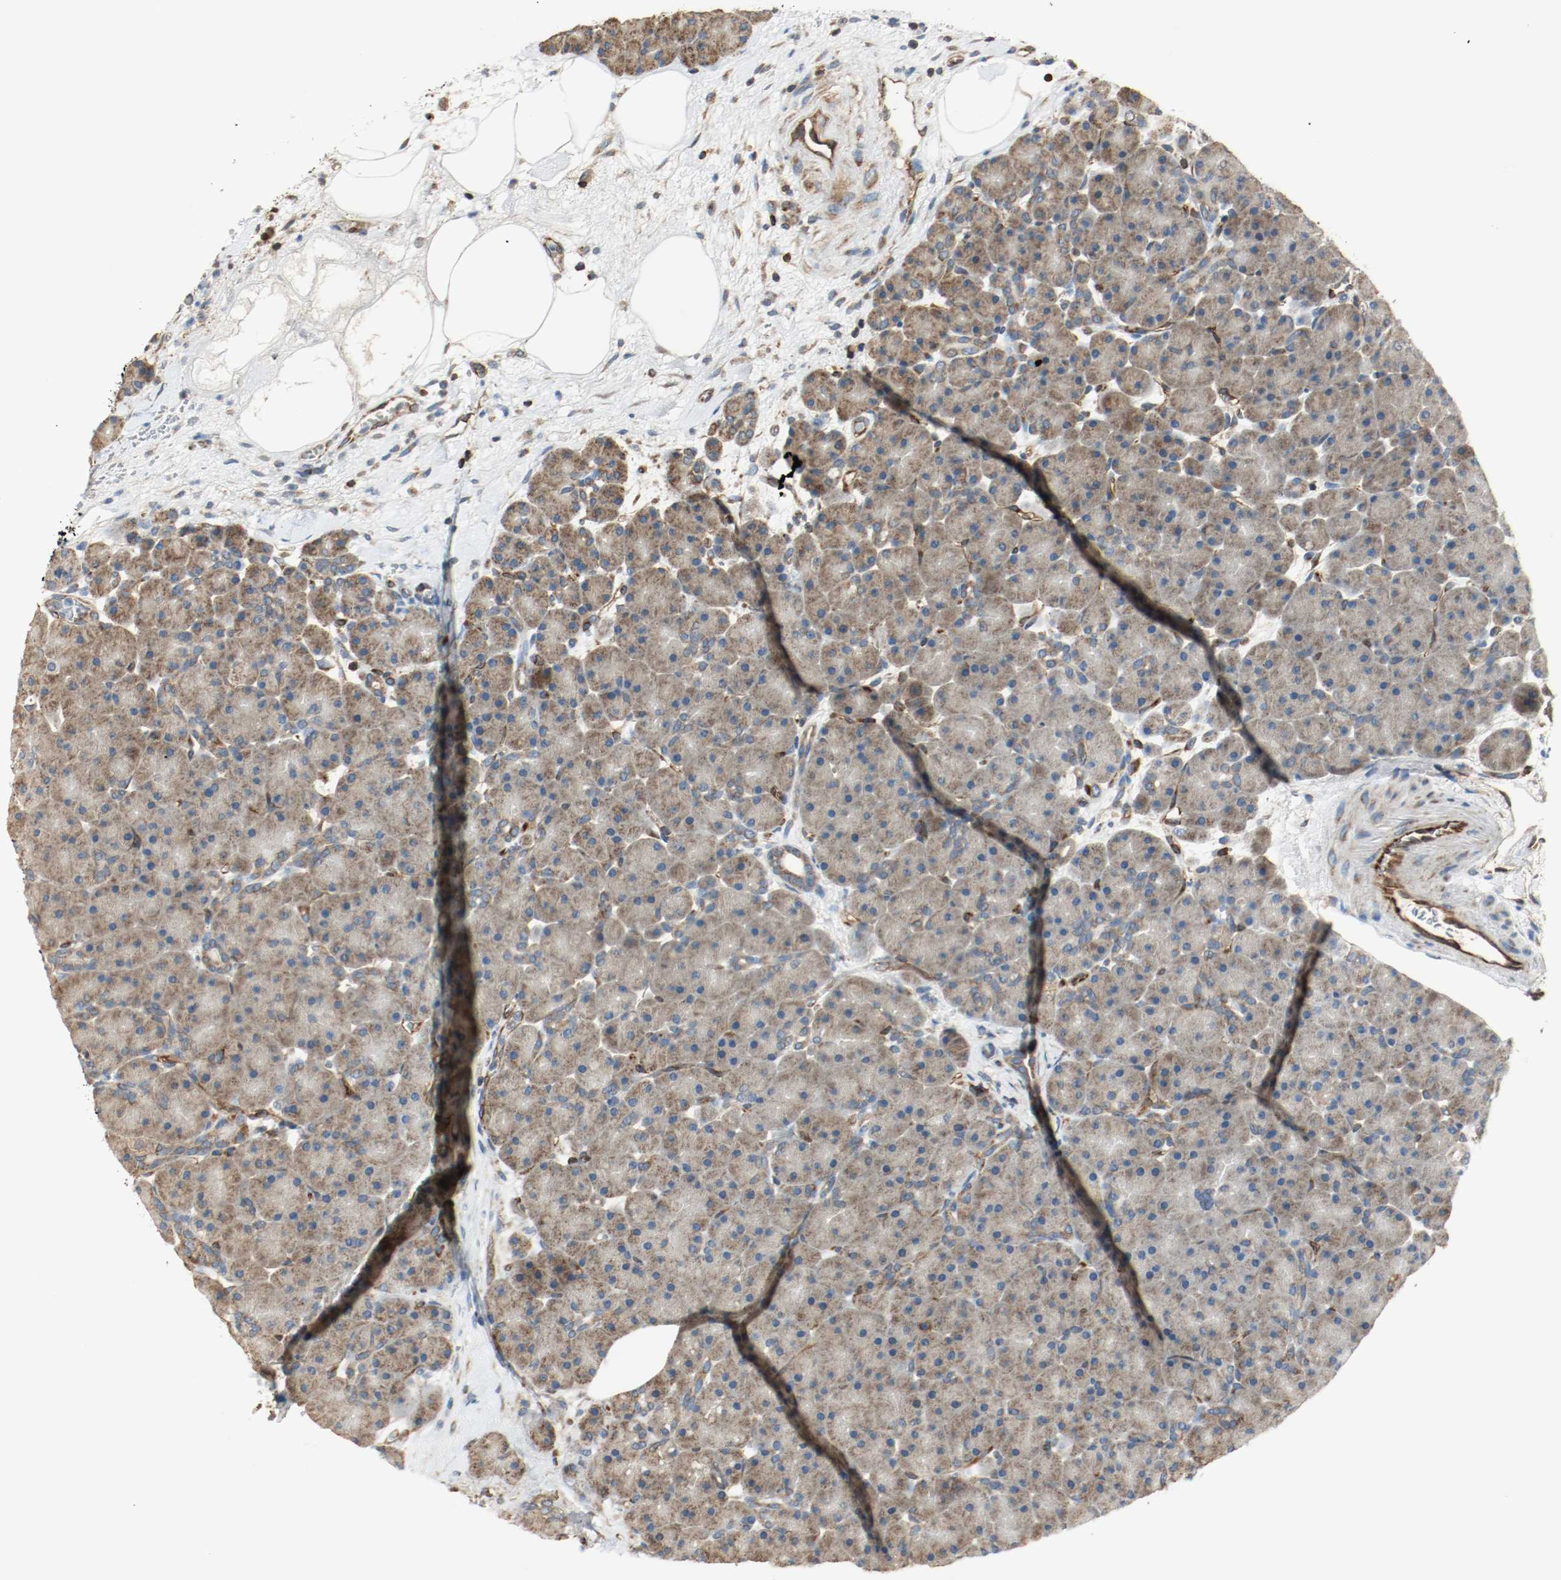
{"staining": {"intensity": "moderate", "quantity": ">75%", "location": "cytoplasmic/membranous"}, "tissue": "pancreas", "cell_type": "Exocrine glandular cells", "image_type": "normal", "snomed": [{"axis": "morphology", "description": "Normal tissue, NOS"}, {"axis": "topography", "description": "Pancreas"}], "caption": "Protein staining displays moderate cytoplasmic/membranous staining in about >75% of exocrine glandular cells in unremarkable pancreas.", "gene": "PLCG1", "patient": {"sex": "male", "age": 66}}